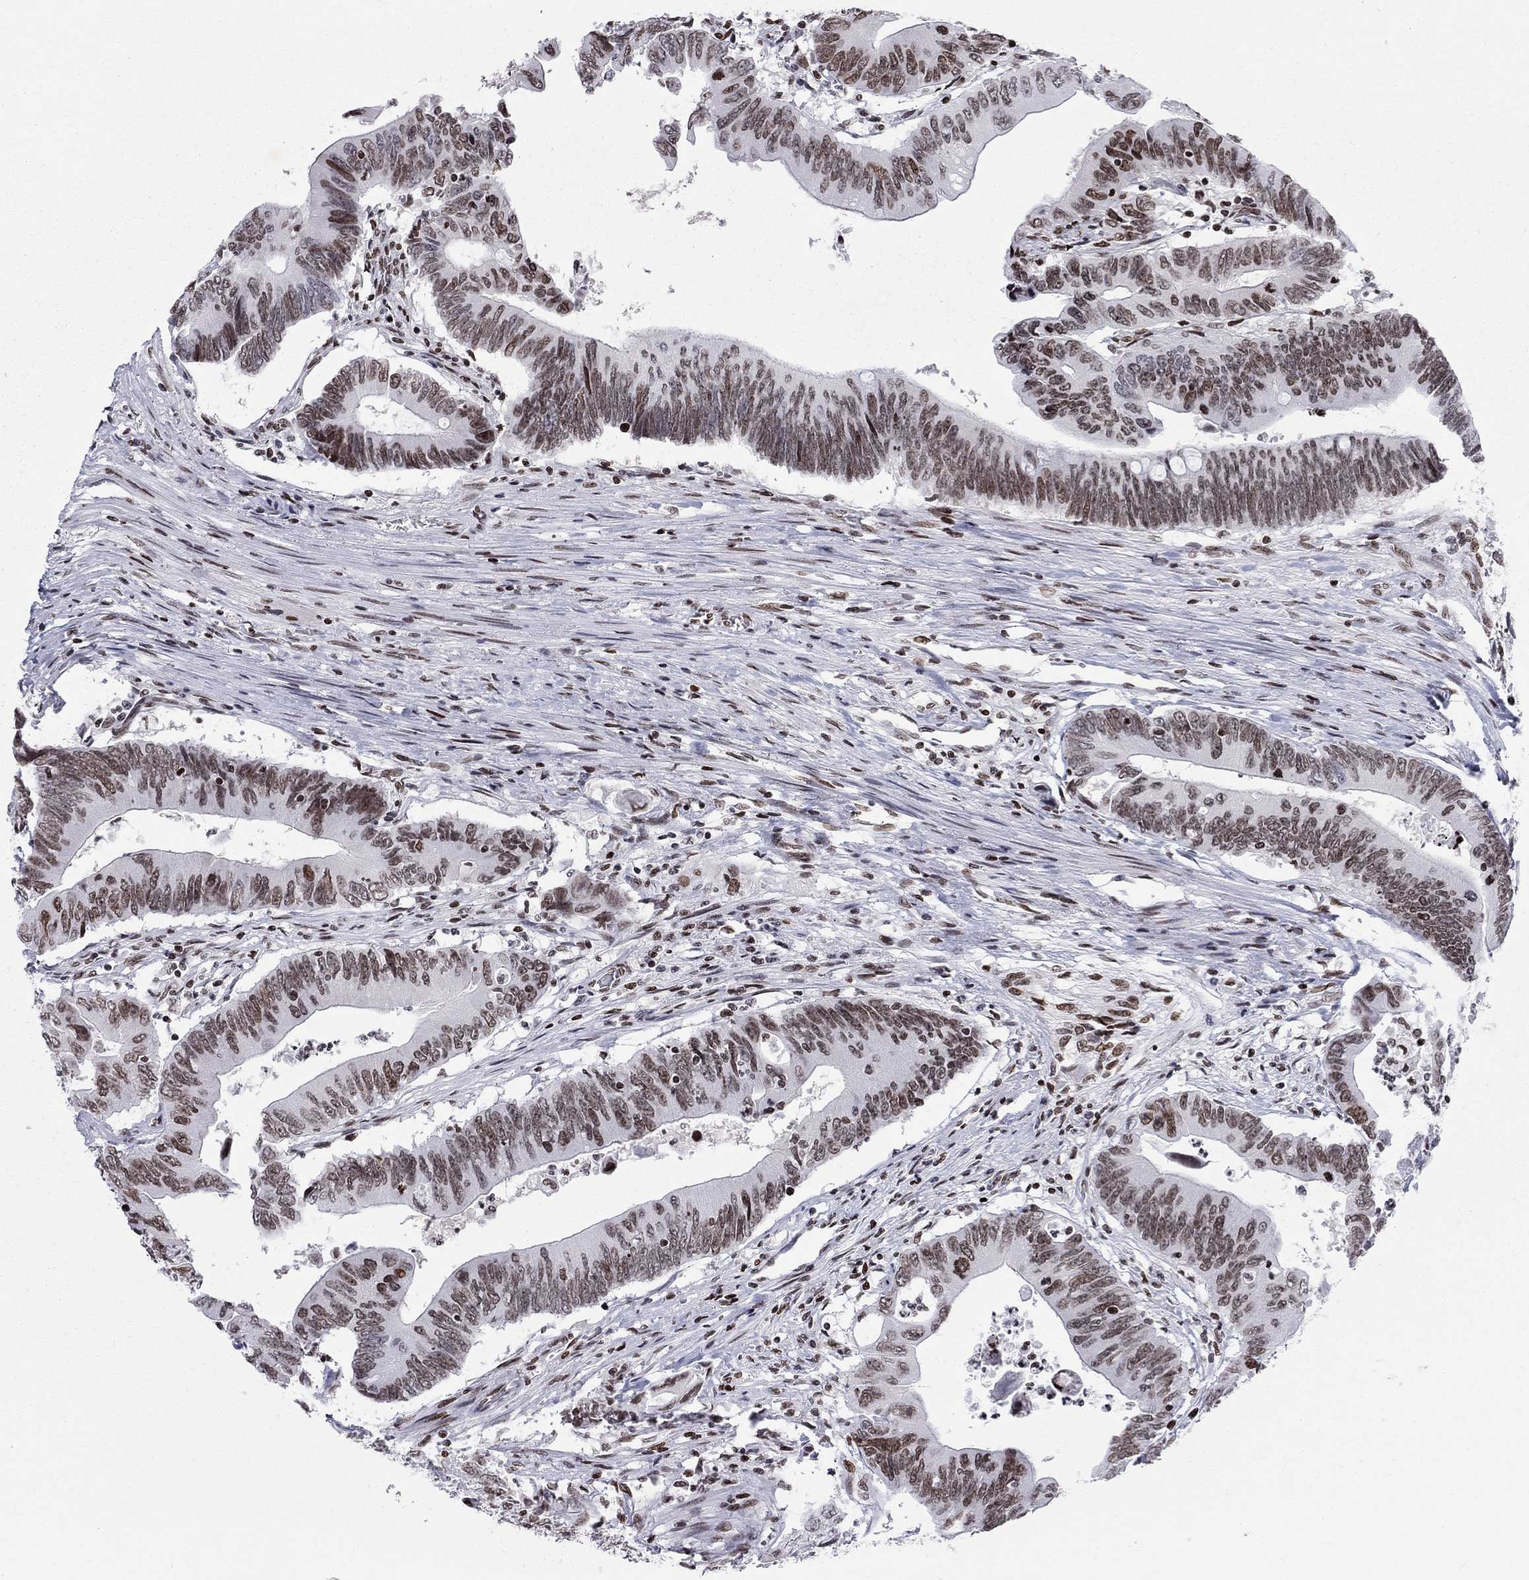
{"staining": {"intensity": "moderate", "quantity": "25%-75%", "location": "nuclear"}, "tissue": "colorectal cancer", "cell_type": "Tumor cells", "image_type": "cancer", "snomed": [{"axis": "morphology", "description": "Adenocarcinoma, NOS"}, {"axis": "topography", "description": "Colon"}], "caption": "Approximately 25%-75% of tumor cells in human adenocarcinoma (colorectal) demonstrate moderate nuclear protein positivity as visualized by brown immunohistochemical staining.", "gene": "H2AX", "patient": {"sex": "female", "age": 90}}